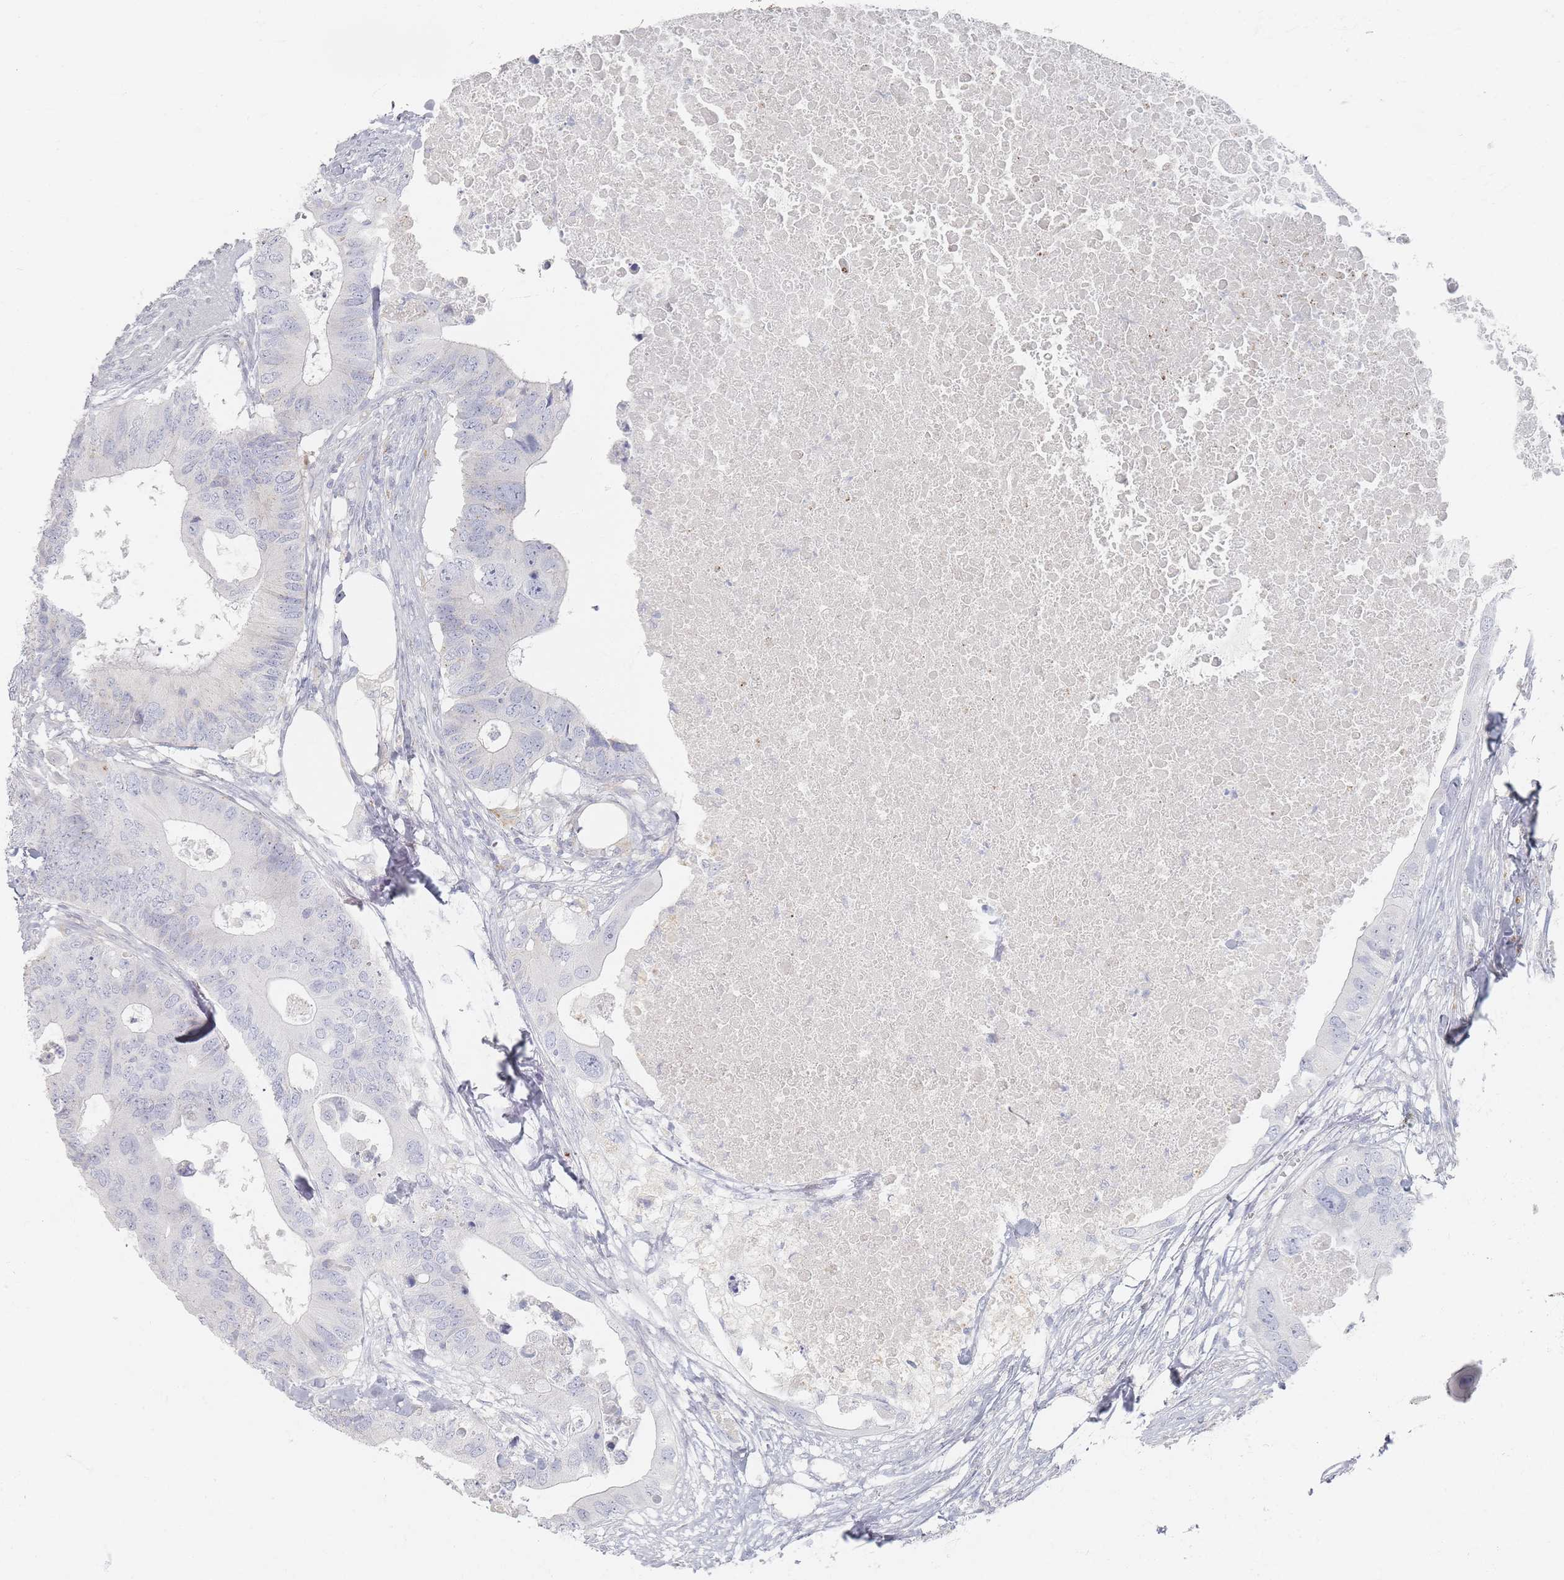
{"staining": {"intensity": "negative", "quantity": "none", "location": "none"}, "tissue": "colorectal cancer", "cell_type": "Tumor cells", "image_type": "cancer", "snomed": [{"axis": "morphology", "description": "Adenocarcinoma, NOS"}, {"axis": "topography", "description": "Colon"}], "caption": "This is a image of IHC staining of colorectal adenocarcinoma, which shows no positivity in tumor cells. The staining was performed using DAB to visualize the protein expression in brown, while the nuclei were stained in blue with hematoxylin (Magnification: 20x).", "gene": "SLC2A11", "patient": {"sex": "male", "age": 71}}